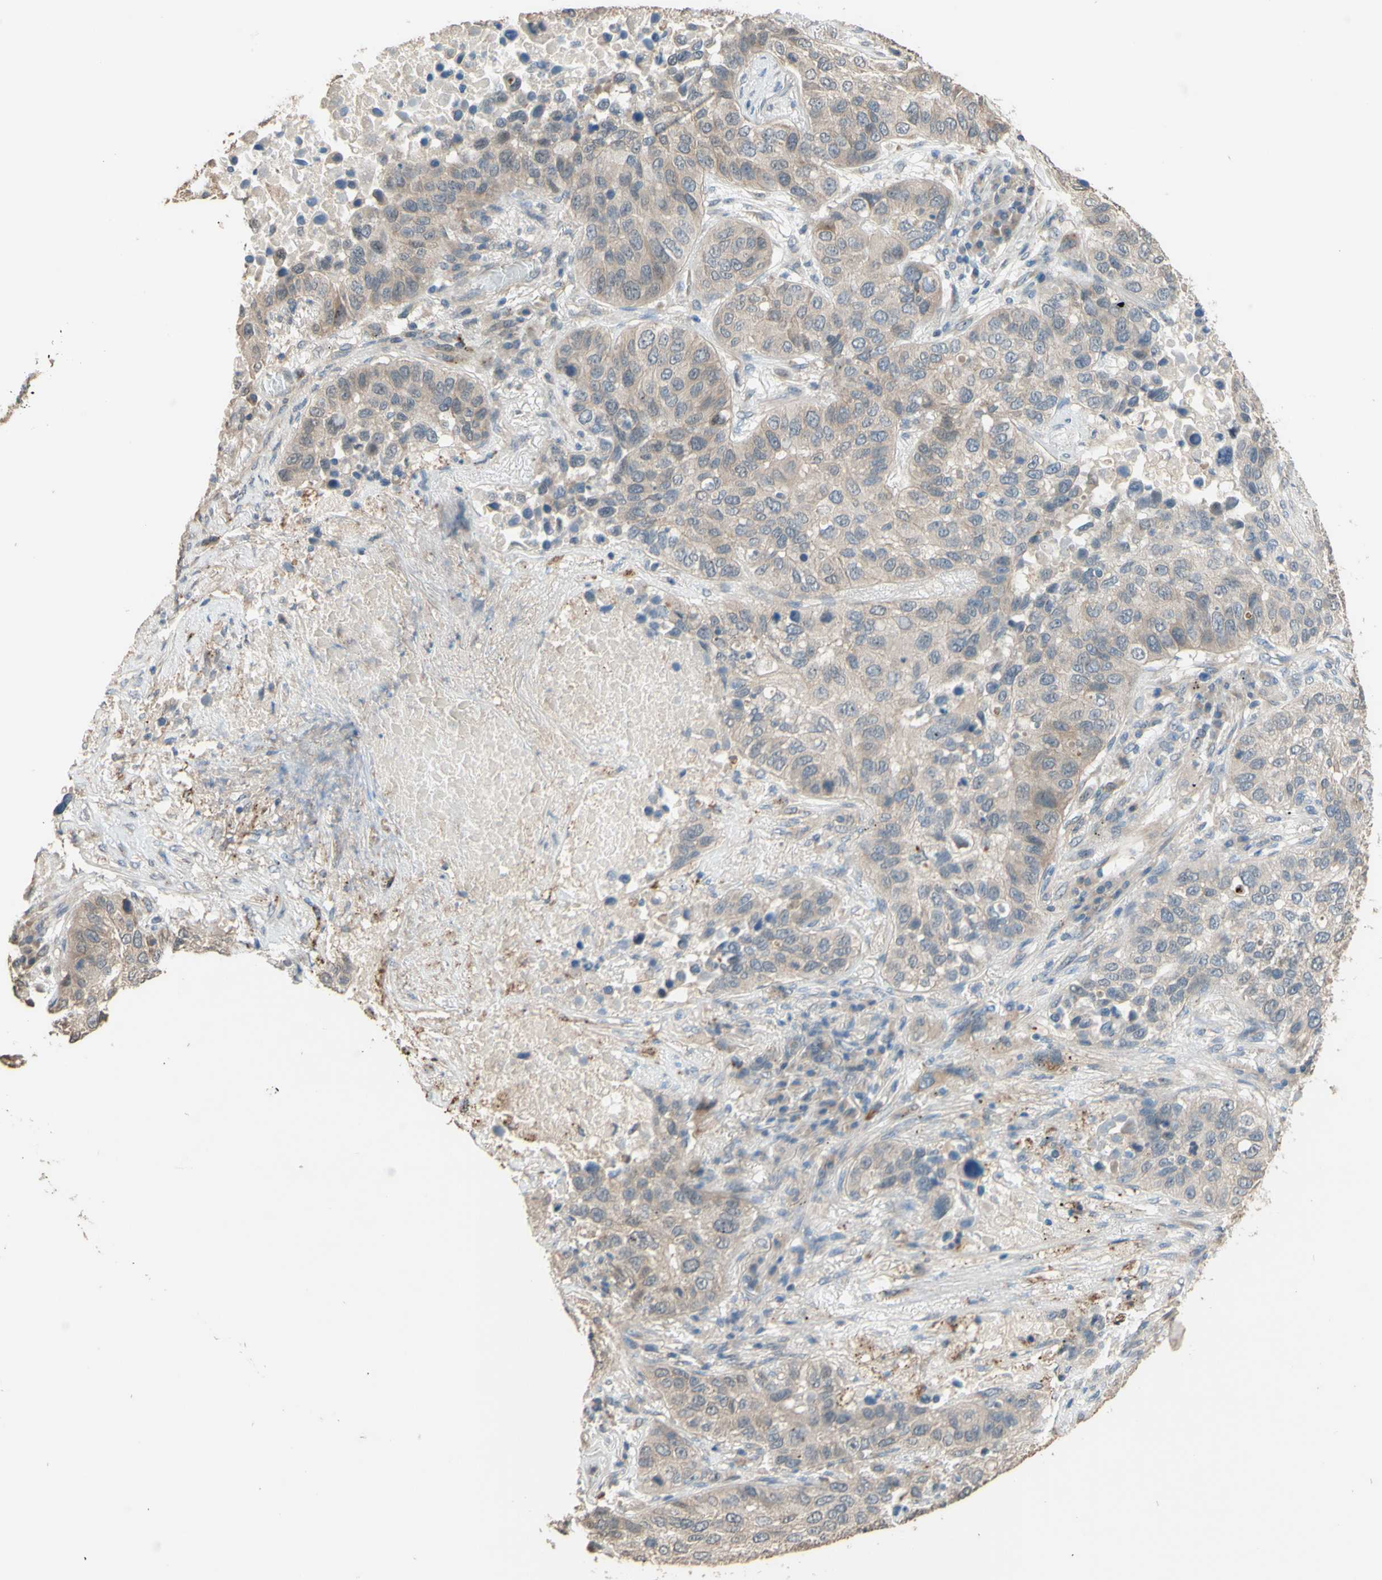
{"staining": {"intensity": "weak", "quantity": ">75%", "location": "cytoplasmic/membranous"}, "tissue": "lung cancer", "cell_type": "Tumor cells", "image_type": "cancer", "snomed": [{"axis": "morphology", "description": "Squamous cell carcinoma, NOS"}, {"axis": "topography", "description": "Lung"}], "caption": "Immunohistochemical staining of lung cancer reveals weak cytoplasmic/membranous protein positivity in approximately >75% of tumor cells.", "gene": "SMIM19", "patient": {"sex": "male", "age": 57}}